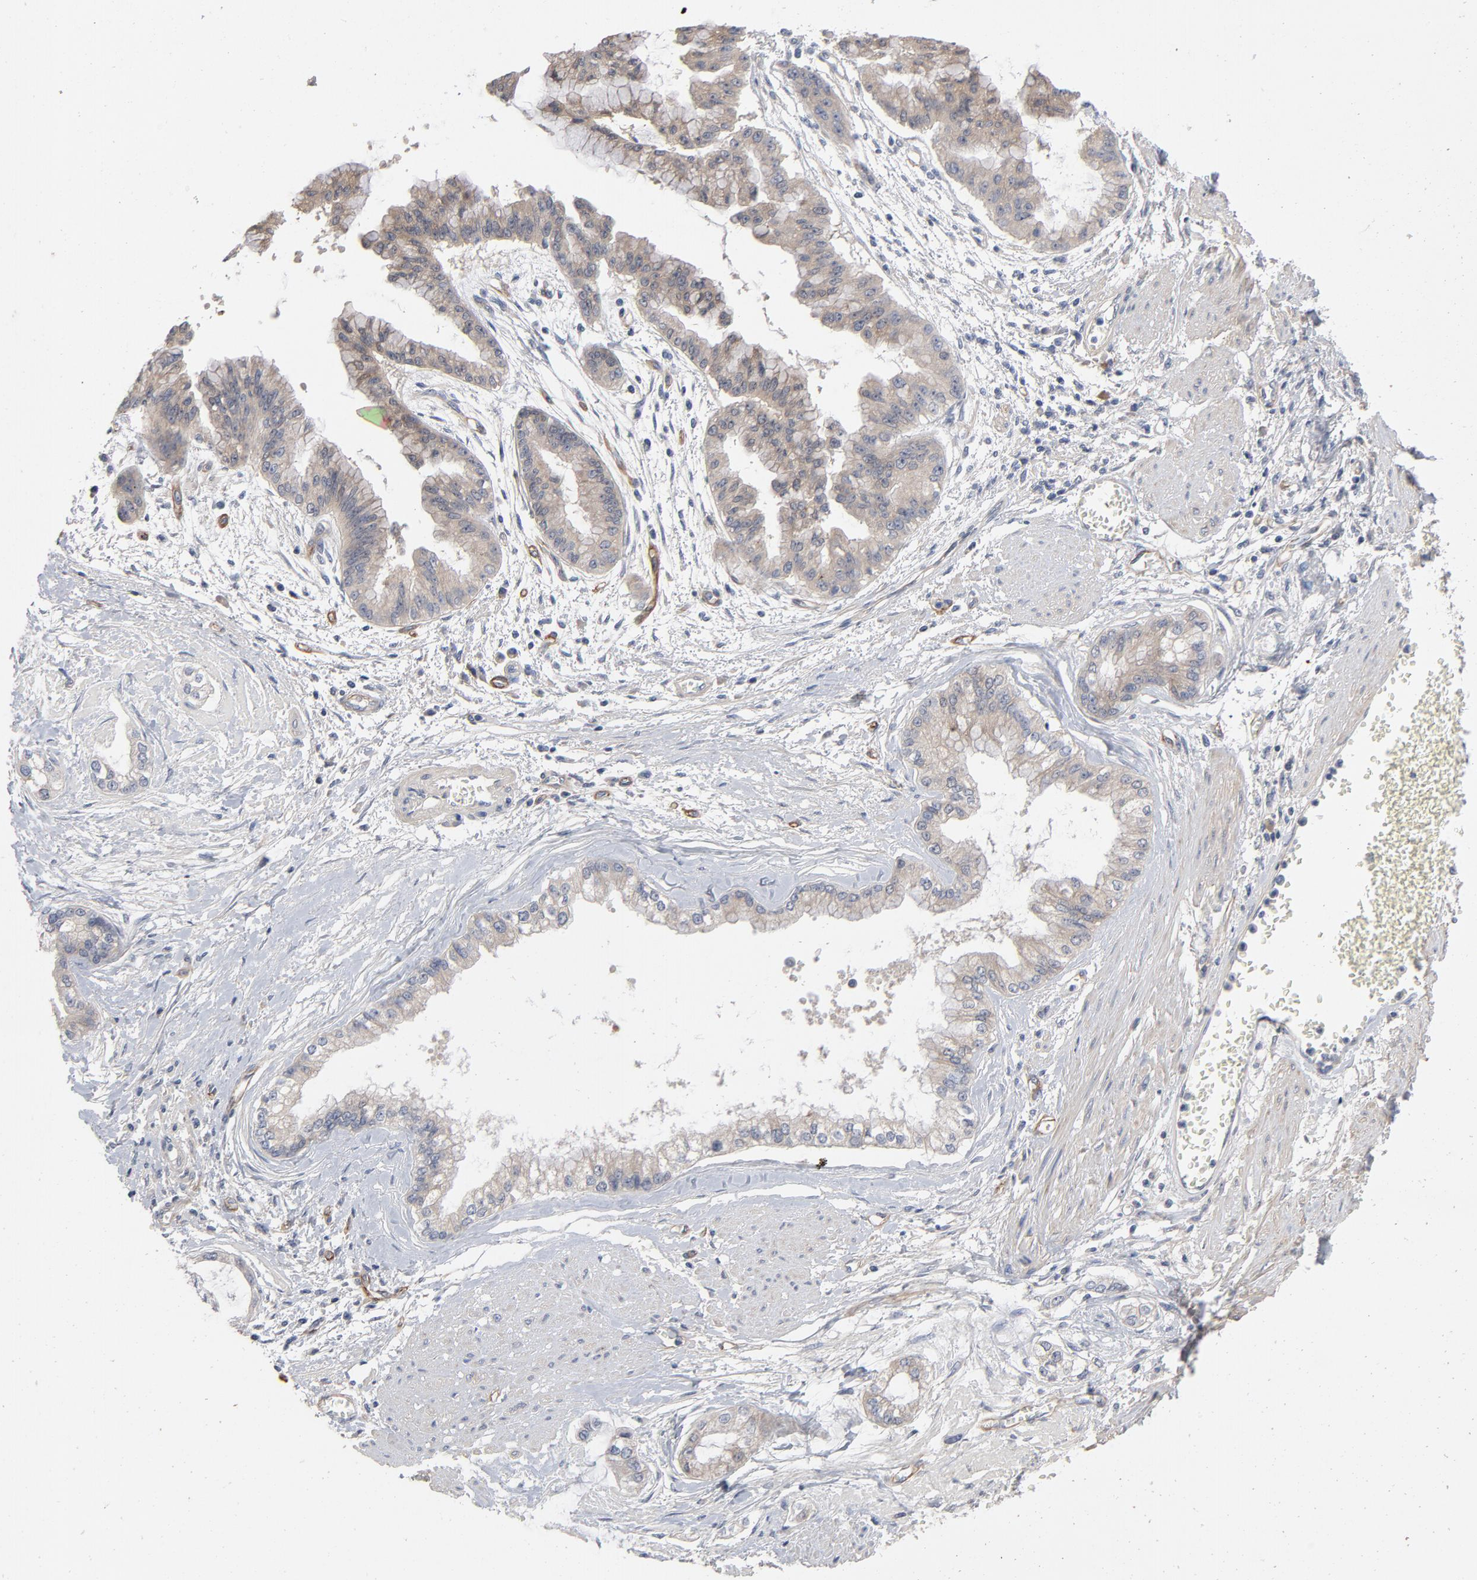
{"staining": {"intensity": "weak", "quantity": ">75%", "location": "cytoplasmic/membranous"}, "tissue": "liver cancer", "cell_type": "Tumor cells", "image_type": "cancer", "snomed": [{"axis": "morphology", "description": "Cholangiocarcinoma"}, {"axis": "topography", "description": "Liver"}], "caption": "A histopathology image showing weak cytoplasmic/membranous positivity in about >75% of tumor cells in liver cancer (cholangiocarcinoma), as visualized by brown immunohistochemical staining.", "gene": "CCDC134", "patient": {"sex": "female", "age": 79}}